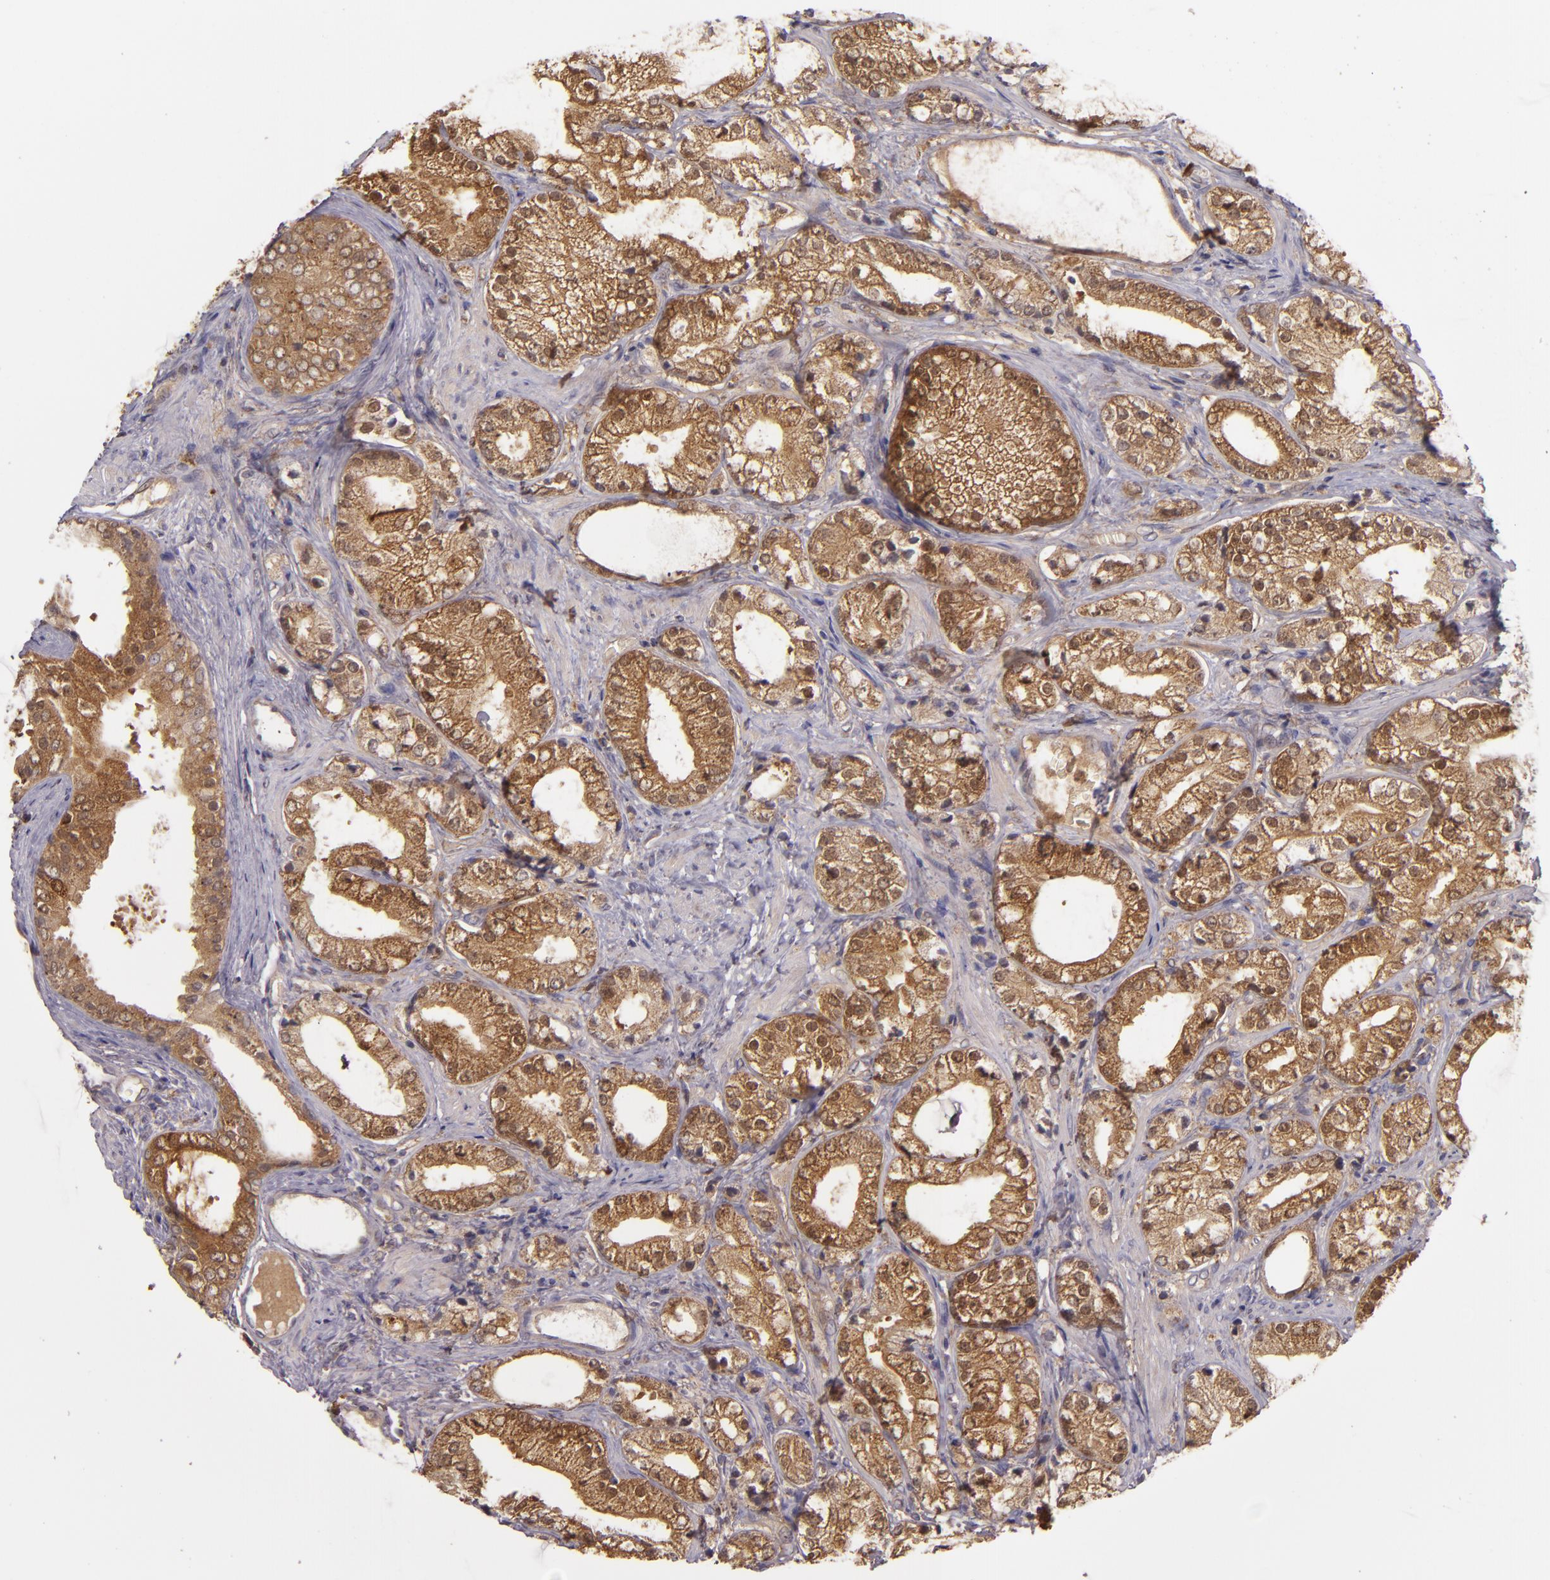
{"staining": {"intensity": "moderate", "quantity": ">75%", "location": "cytoplasmic/membranous"}, "tissue": "prostate cancer", "cell_type": "Tumor cells", "image_type": "cancer", "snomed": [{"axis": "morphology", "description": "Adenocarcinoma, Low grade"}, {"axis": "topography", "description": "Prostate"}], "caption": "Brown immunohistochemical staining in human prostate adenocarcinoma (low-grade) demonstrates moderate cytoplasmic/membranous positivity in approximately >75% of tumor cells. (IHC, brightfield microscopy, high magnification).", "gene": "FHIT", "patient": {"sex": "male", "age": 69}}